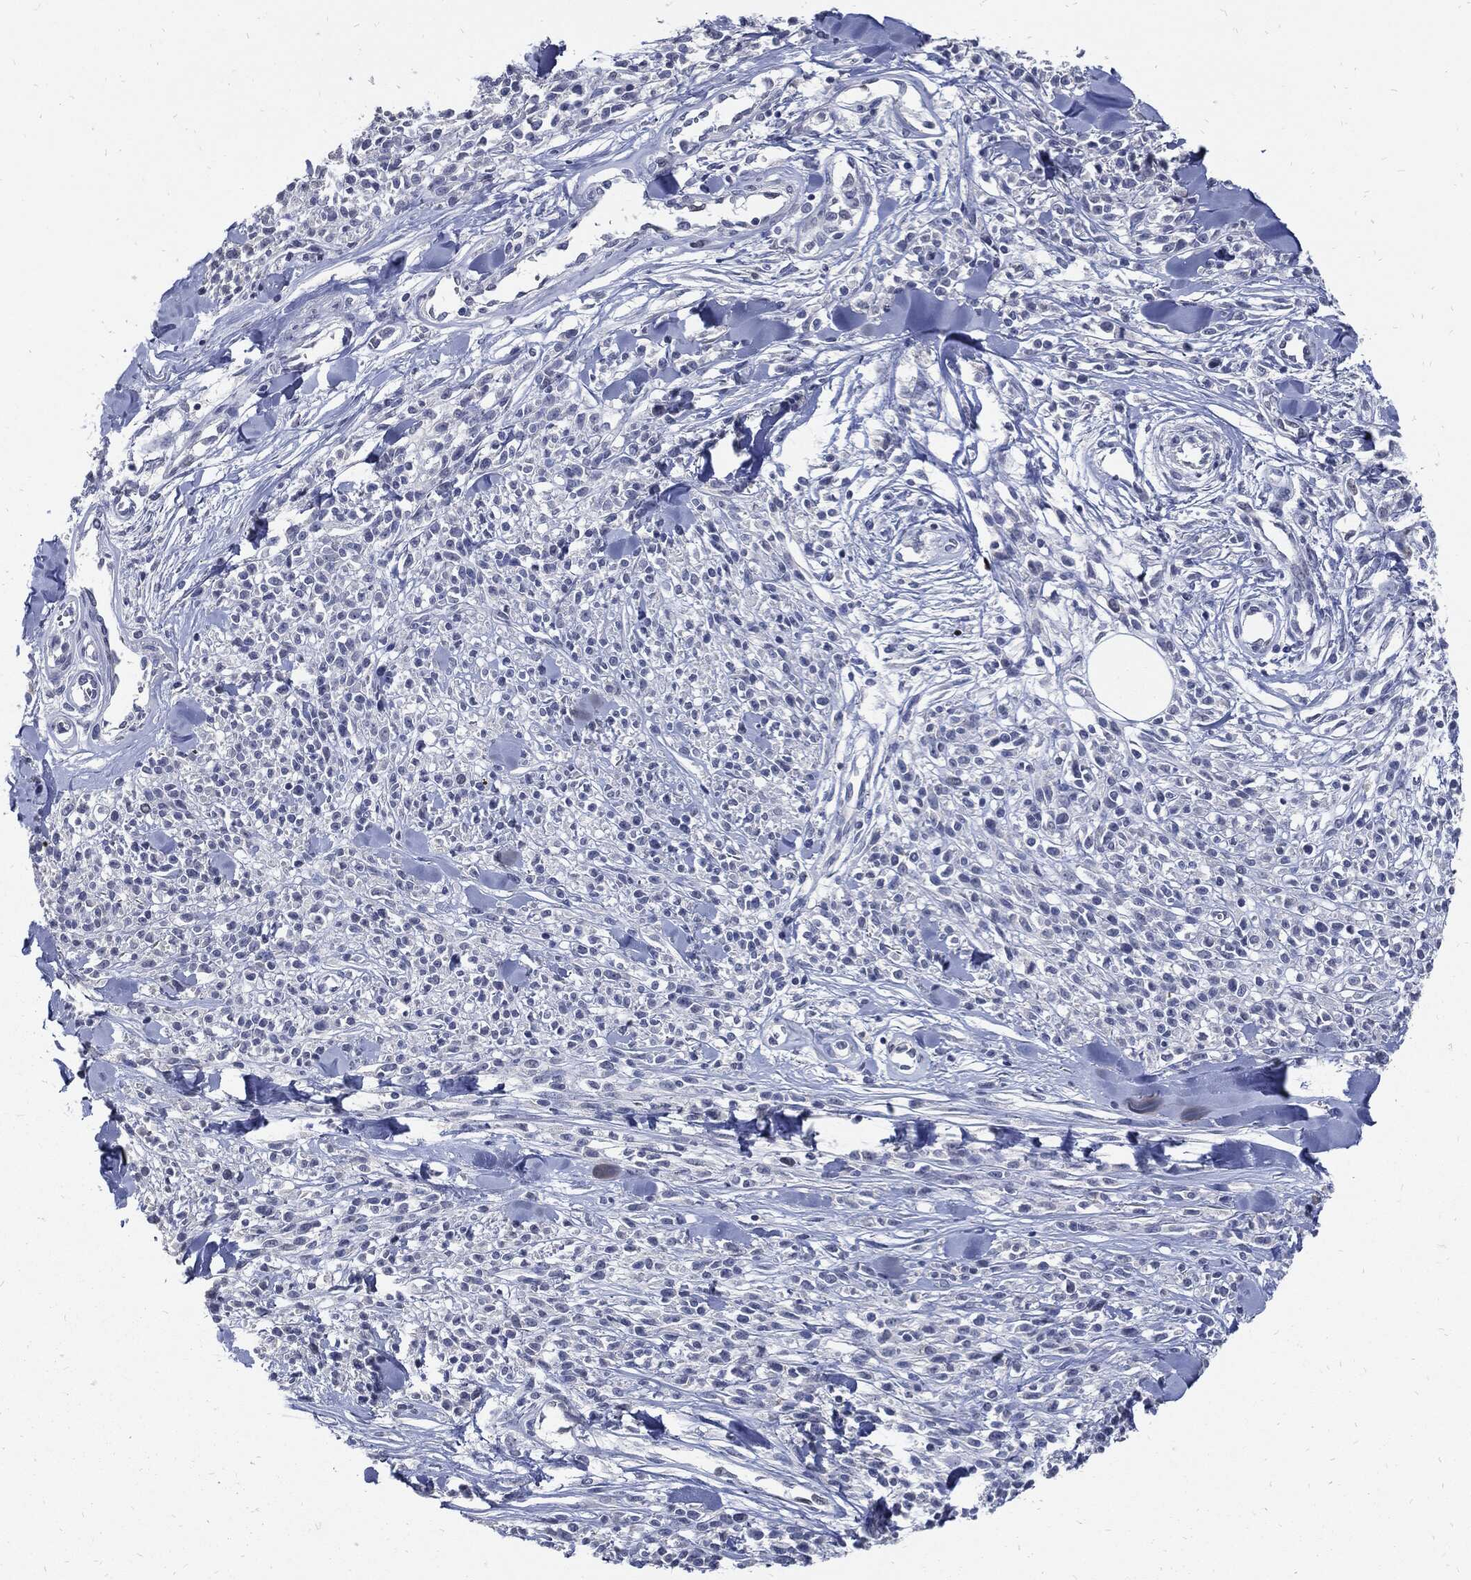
{"staining": {"intensity": "negative", "quantity": "none", "location": "none"}, "tissue": "melanoma", "cell_type": "Tumor cells", "image_type": "cancer", "snomed": [{"axis": "morphology", "description": "Malignant melanoma, NOS"}, {"axis": "topography", "description": "Skin"}, {"axis": "topography", "description": "Skin of trunk"}], "caption": "Immunohistochemical staining of human melanoma demonstrates no significant staining in tumor cells.", "gene": "NBN", "patient": {"sex": "male", "age": 74}}